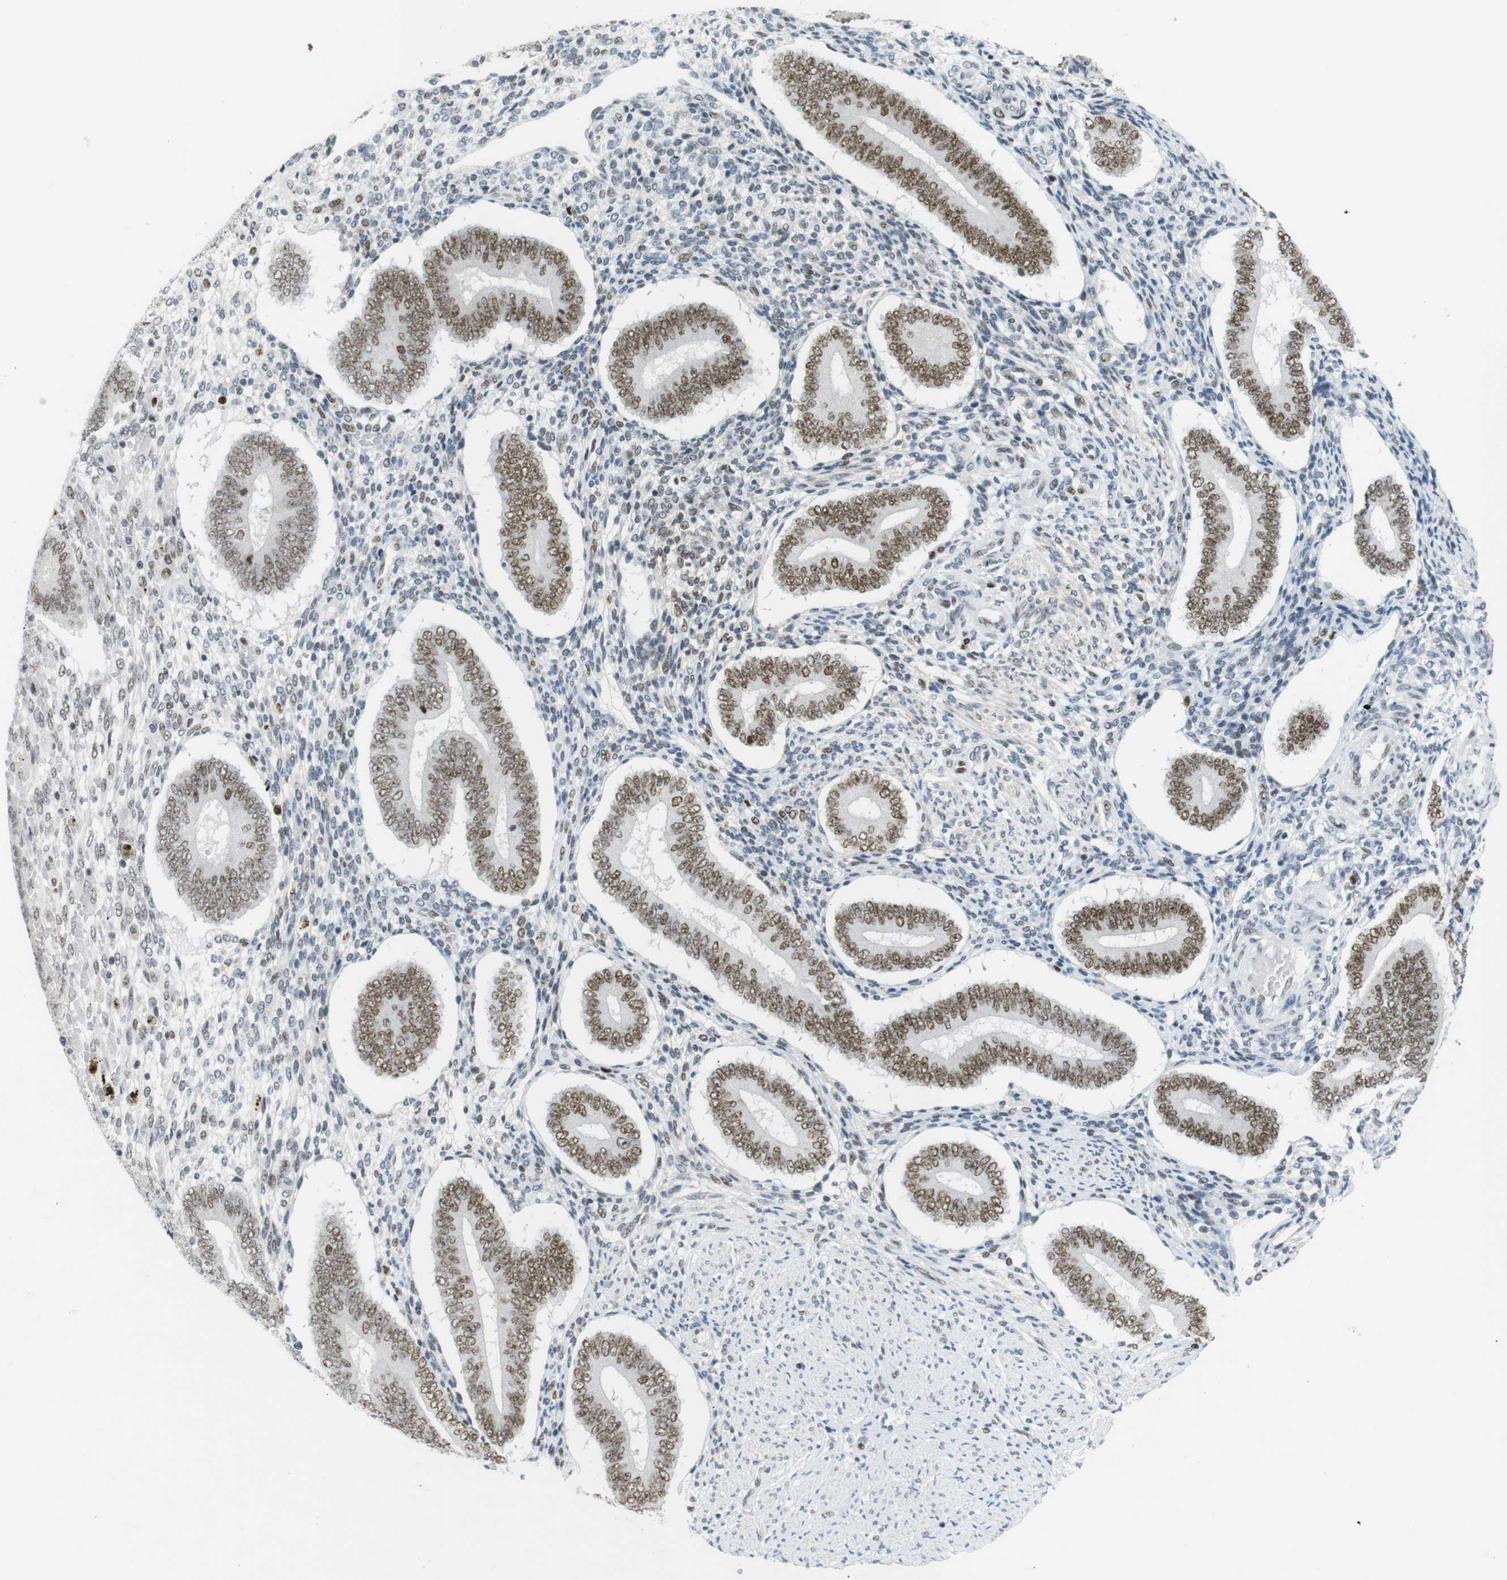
{"staining": {"intensity": "moderate", "quantity": "<25%", "location": "nuclear"}, "tissue": "endometrium", "cell_type": "Cells in endometrial stroma", "image_type": "normal", "snomed": [{"axis": "morphology", "description": "Normal tissue, NOS"}, {"axis": "topography", "description": "Endometrium"}], "caption": "Immunohistochemical staining of benign human endometrium exhibits moderate nuclear protein positivity in about <25% of cells in endometrial stroma. Nuclei are stained in blue.", "gene": "RIOX2", "patient": {"sex": "female", "age": 42}}